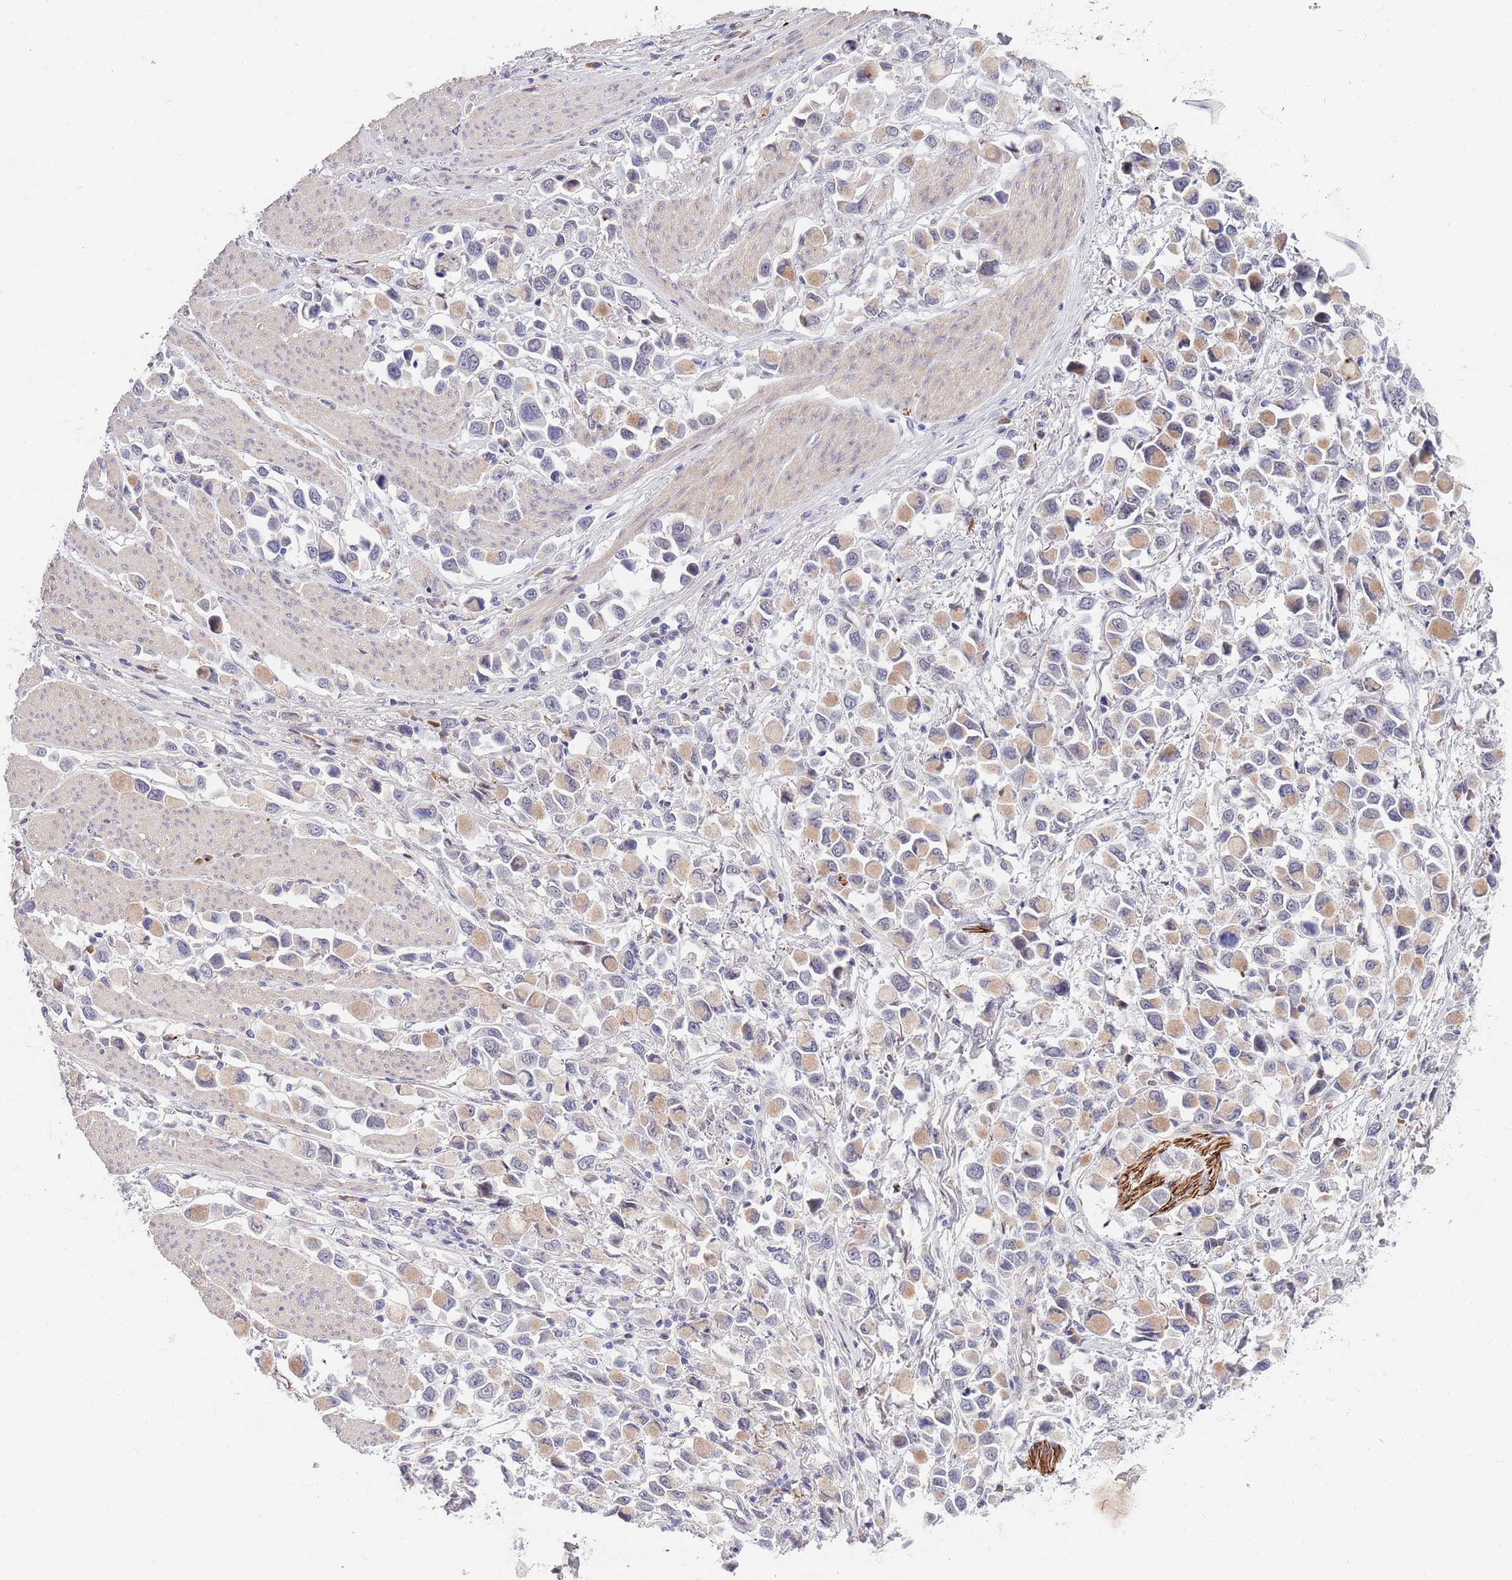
{"staining": {"intensity": "weak", "quantity": "25%-75%", "location": "cytoplasmic/membranous"}, "tissue": "stomach cancer", "cell_type": "Tumor cells", "image_type": "cancer", "snomed": [{"axis": "morphology", "description": "Adenocarcinoma, NOS"}, {"axis": "topography", "description": "Stomach"}], "caption": "The immunohistochemical stain shows weak cytoplasmic/membranous positivity in tumor cells of stomach adenocarcinoma tissue. The staining was performed using DAB to visualize the protein expression in brown, while the nuclei were stained in blue with hematoxylin (Magnification: 20x).", "gene": "NLRP6", "patient": {"sex": "female", "age": 81}}